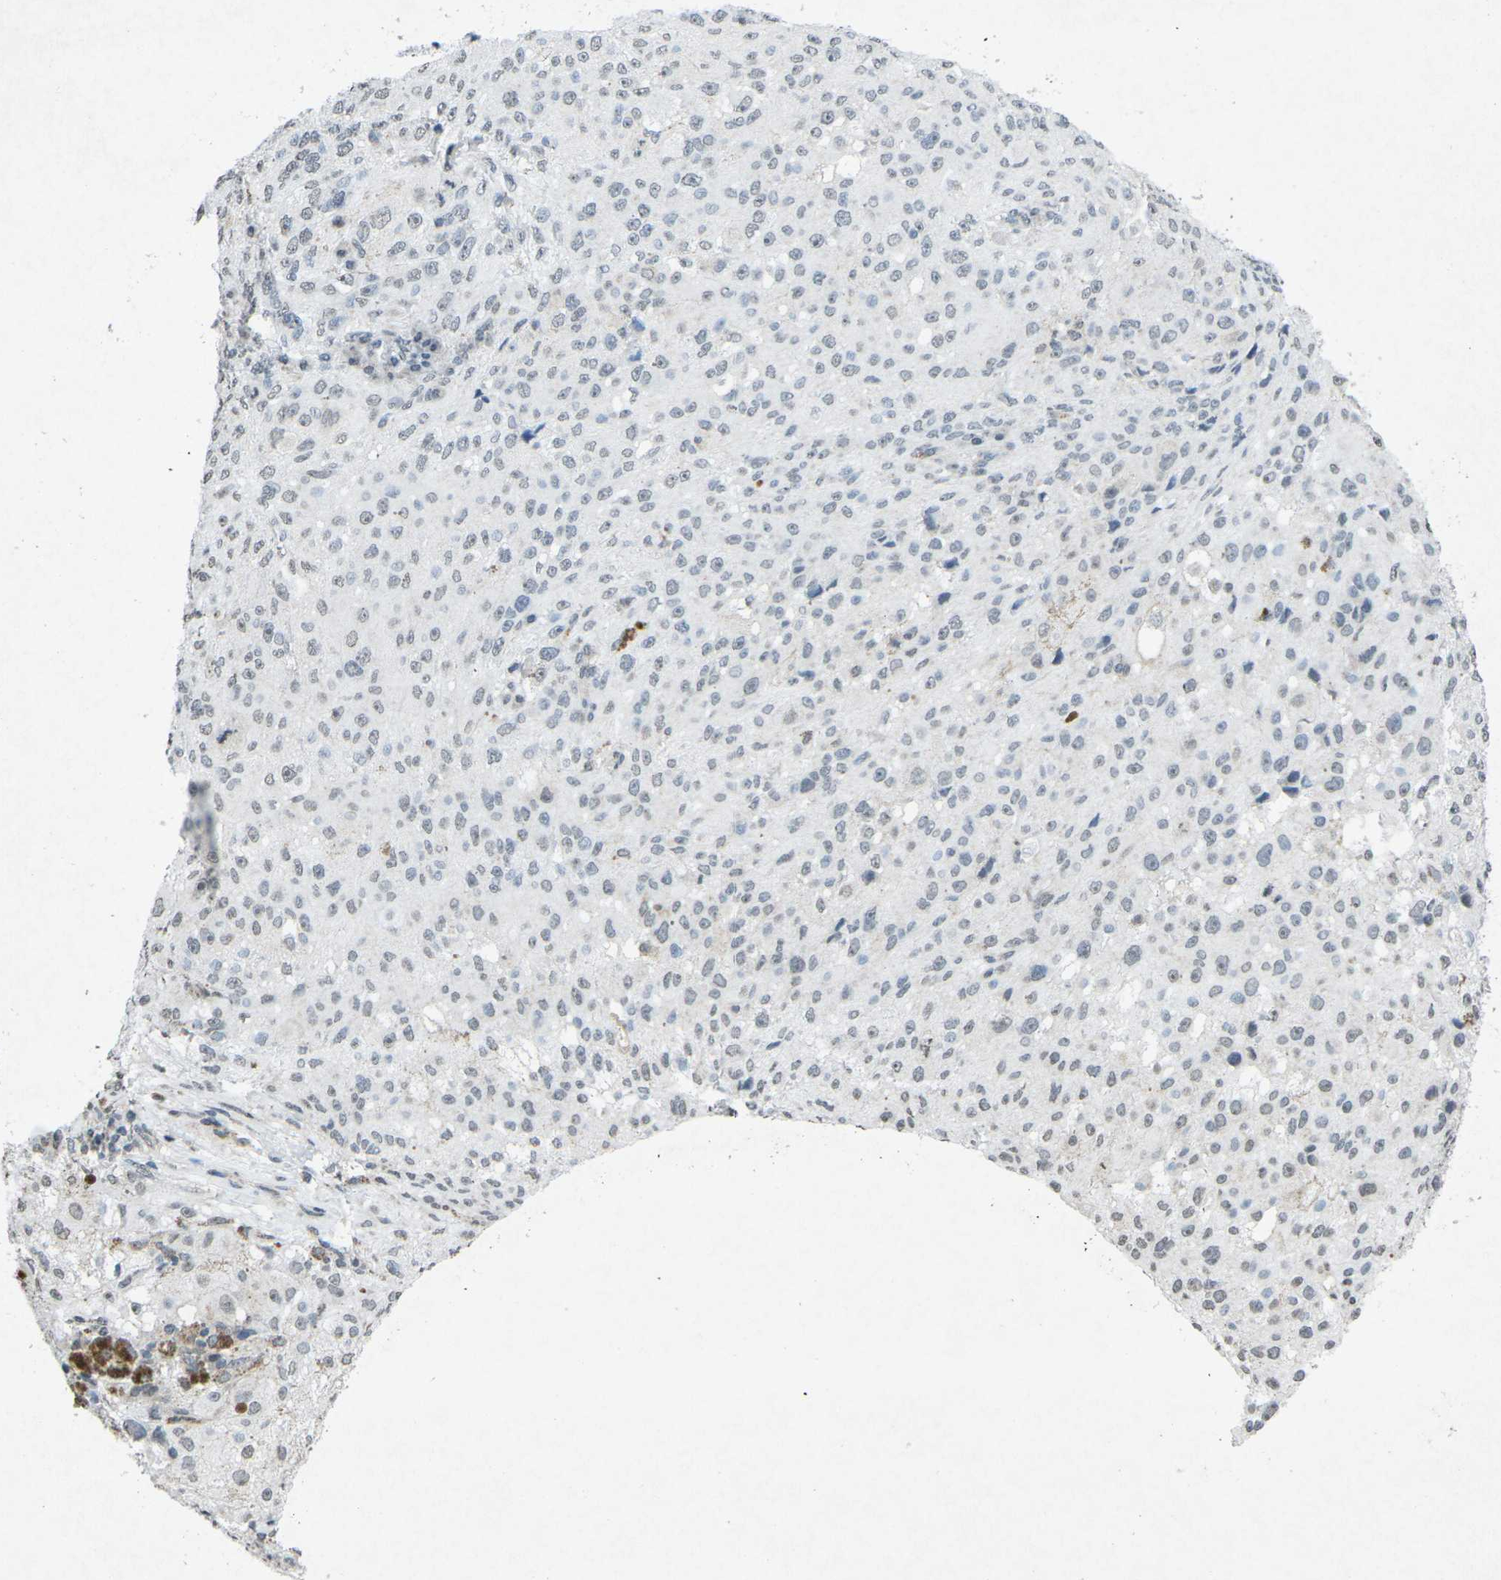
{"staining": {"intensity": "weak", "quantity": "<25%", "location": "nuclear"}, "tissue": "melanoma", "cell_type": "Tumor cells", "image_type": "cancer", "snomed": [{"axis": "morphology", "description": "Necrosis, NOS"}, {"axis": "morphology", "description": "Malignant melanoma, NOS"}, {"axis": "topography", "description": "Skin"}], "caption": "High power microscopy photomicrograph of an immunohistochemistry micrograph of malignant melanoma, revealing no significant expression in tumor cells.", "gene": "TFR2", "patient": {"sex": "female", "age": 87}}